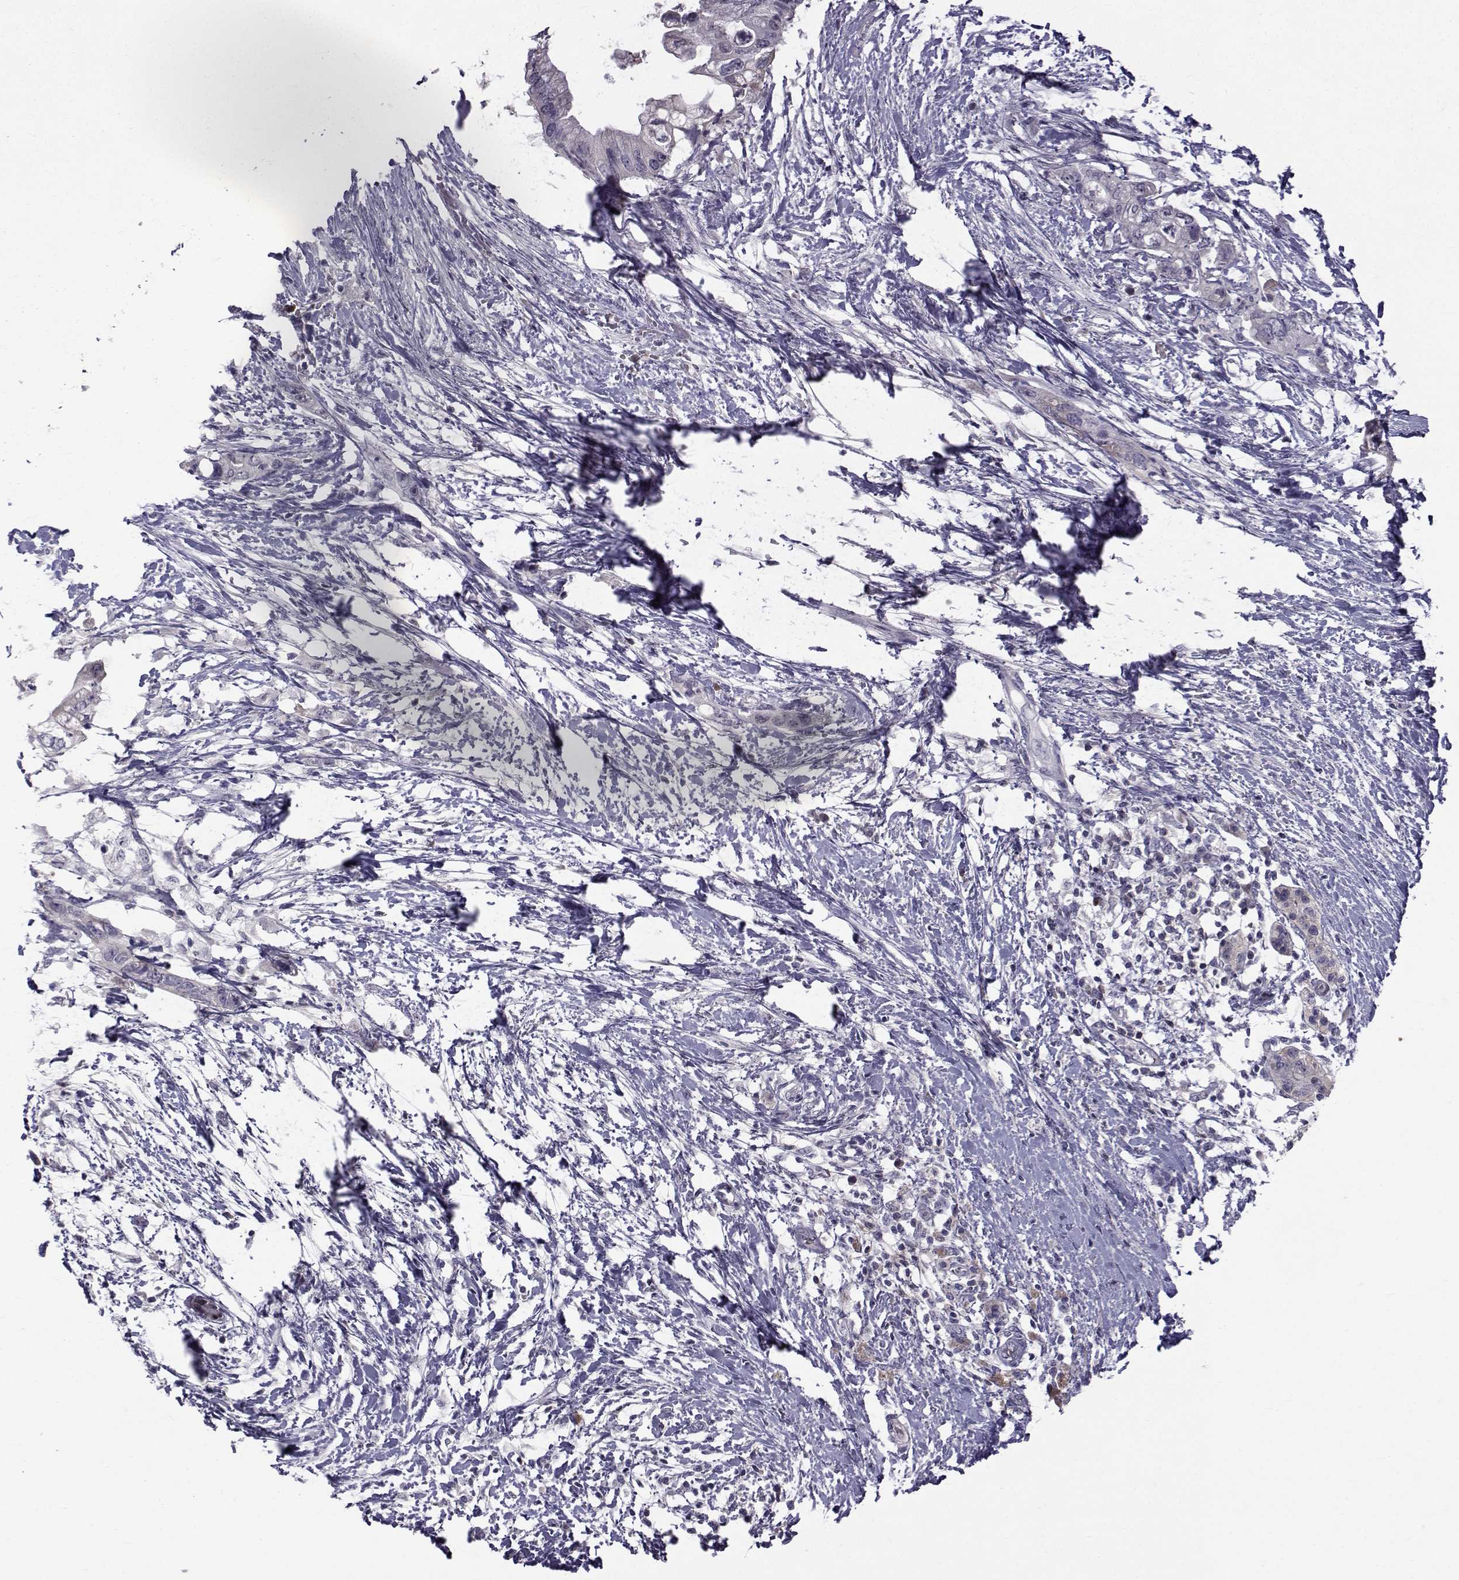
{"staining": {"intensity": "negative", "quantity": "<25%", "location": "none"}, "tissue": "pancreatic cancer", "cell_type": "Tumor cells", "image_type": "cancer", "snomed": [{"axis": "morphology", "description": "Adenocarcinoma, NOS"}, {"axis": "topography", "description": "Pancreas"}], "caption": "An image of human pancreatic cancer (adenocarcinoma) is negative for staining in tumor cells. The staining was performed using DAB to visualize the protein expression in brown, while the nuclei were stained in blue with hematoxylin (Magnification: 20x).", "gene": "TNFRSF11B", "patient": {"sex": "female", "age": 72}}